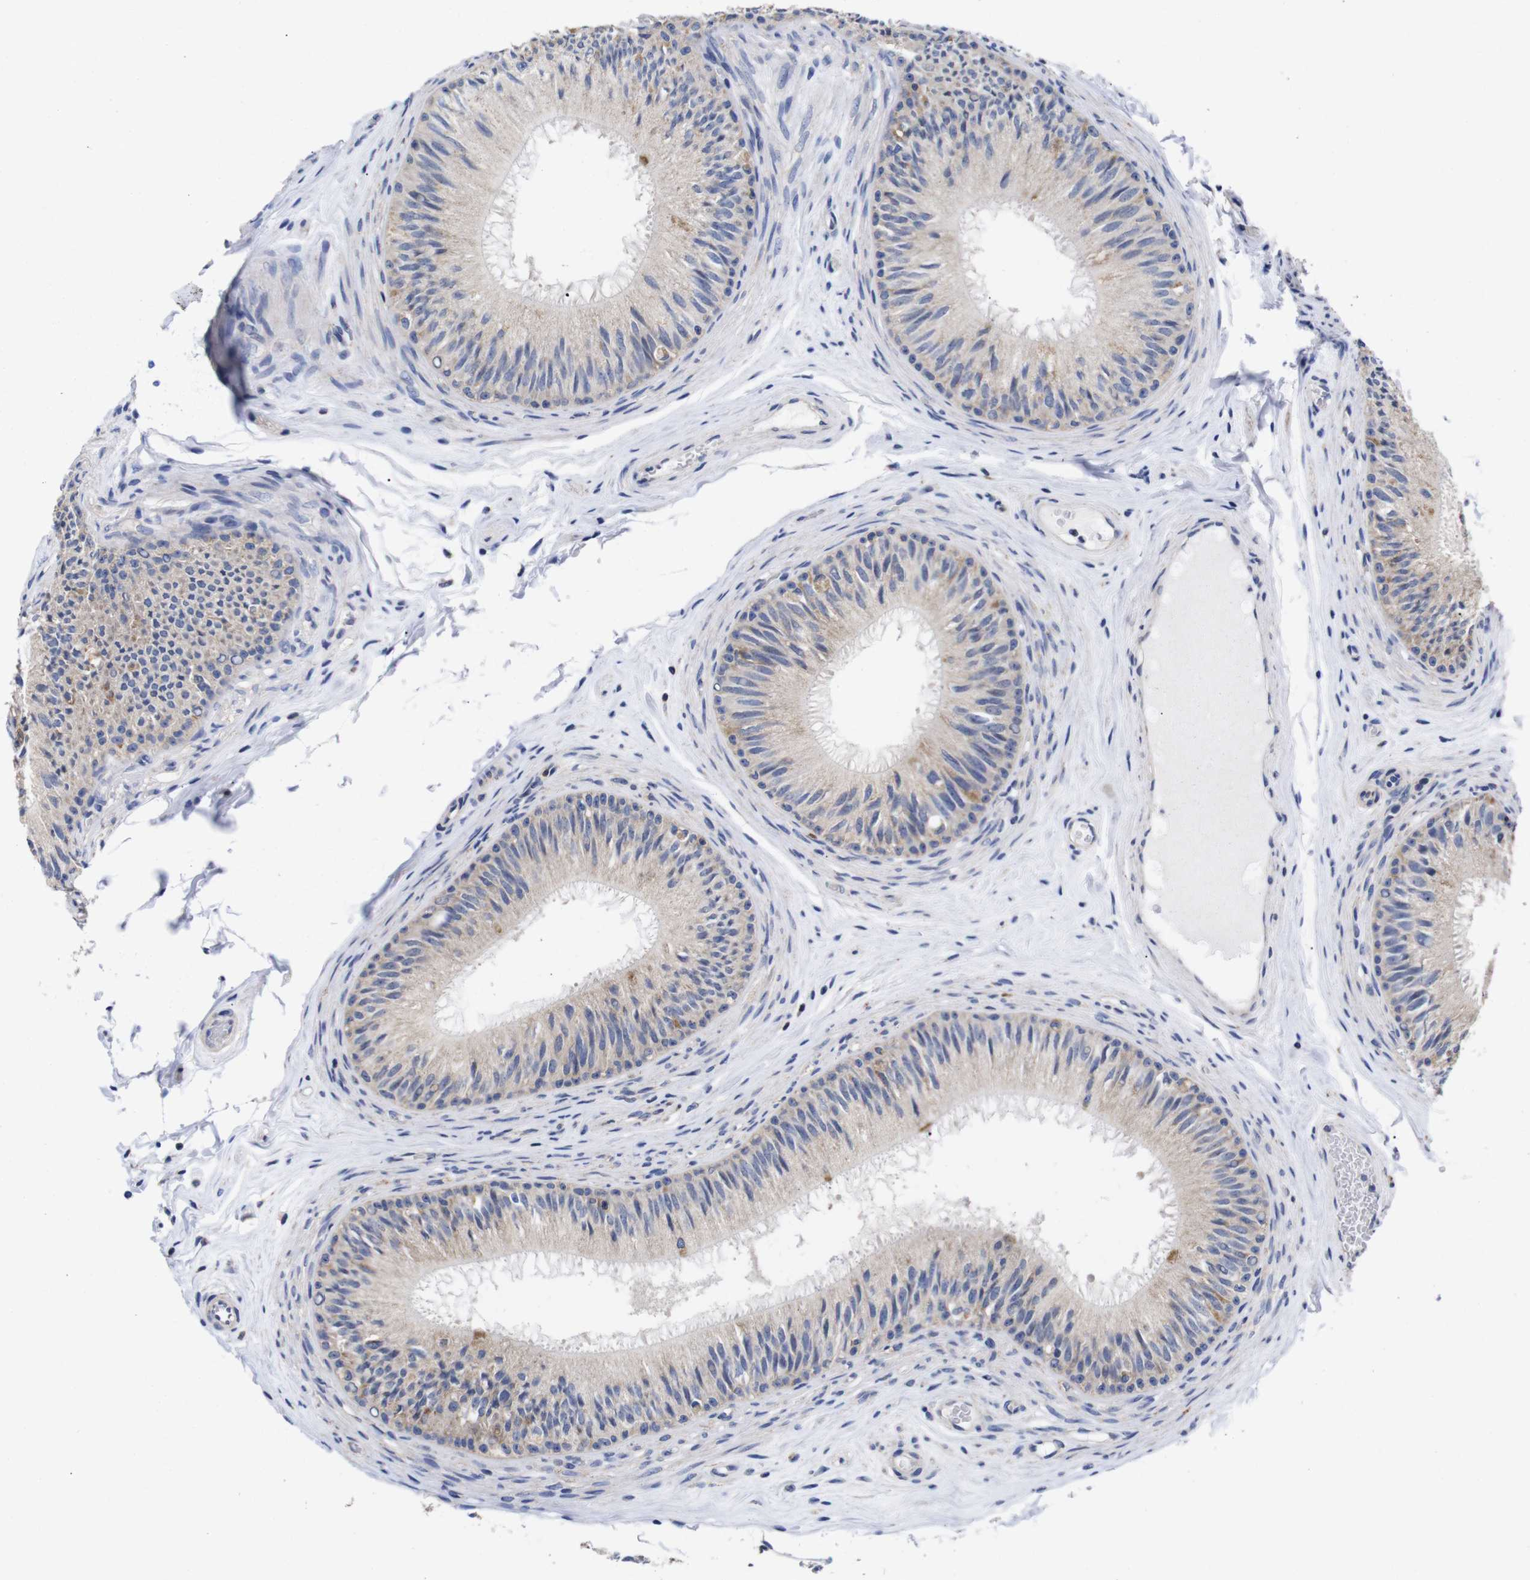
{"staining": {"intensity": "weak", "quantity": "25%-75%", "location": "cytoplasmic/membranous"}, "tissue": "epididymis", "cell_type": "Glandular cells", "image_type": "normal", "snomed": [{"axis": "morphology", "description": "Normal tissue, NOS"}, {"axis": "topography", "description": "Testis"}, {"axis": "topography", "description": "Epididymis"}], "caption": "Protein staining by immunohistochemistry (IHC) reveals weak cytoplasmic/membranous expression in about 25%-75% of glandular cells in benign epididymis. (DAB = brown stain, brightfield microscopy at high magnification).", "gene": "OPN3", "patient": {"sex": "male", "age": 36}}